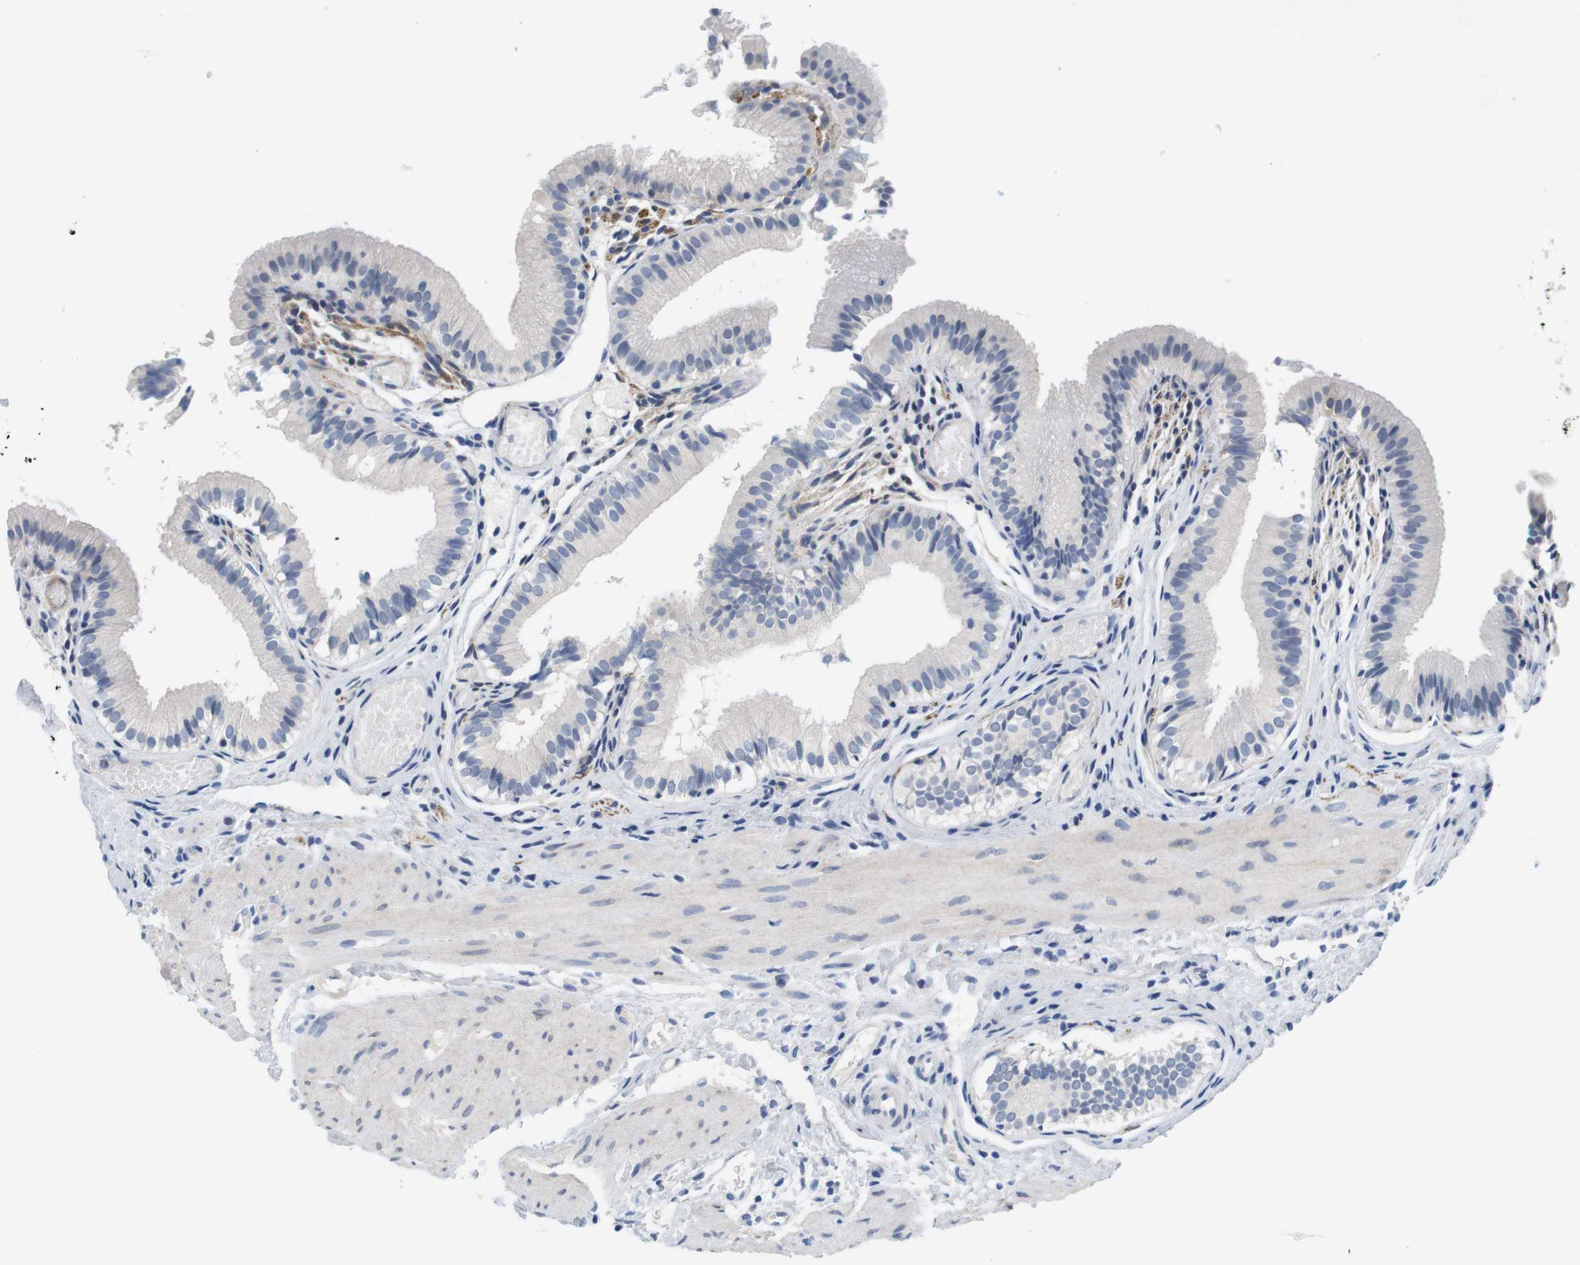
{"staining": {"intensity": "negative", "quantity": "none", "location": "none"}, "tissue": "gallbladder", "cell_type": "Glandular cells", "image_type": "normal", "snomed": [{"axis": "morphology", "description": "Normal tissue, NOS"}, {"axis": "topography", "description": "Gallbladder"}], "caption": "Immunohistochemistry image of benign gallbladder stained for a protein (brown), which exhibits no staining in glandular cells.", "gene": "MAP6", "patient": {"sex": "female", "age": 26}}